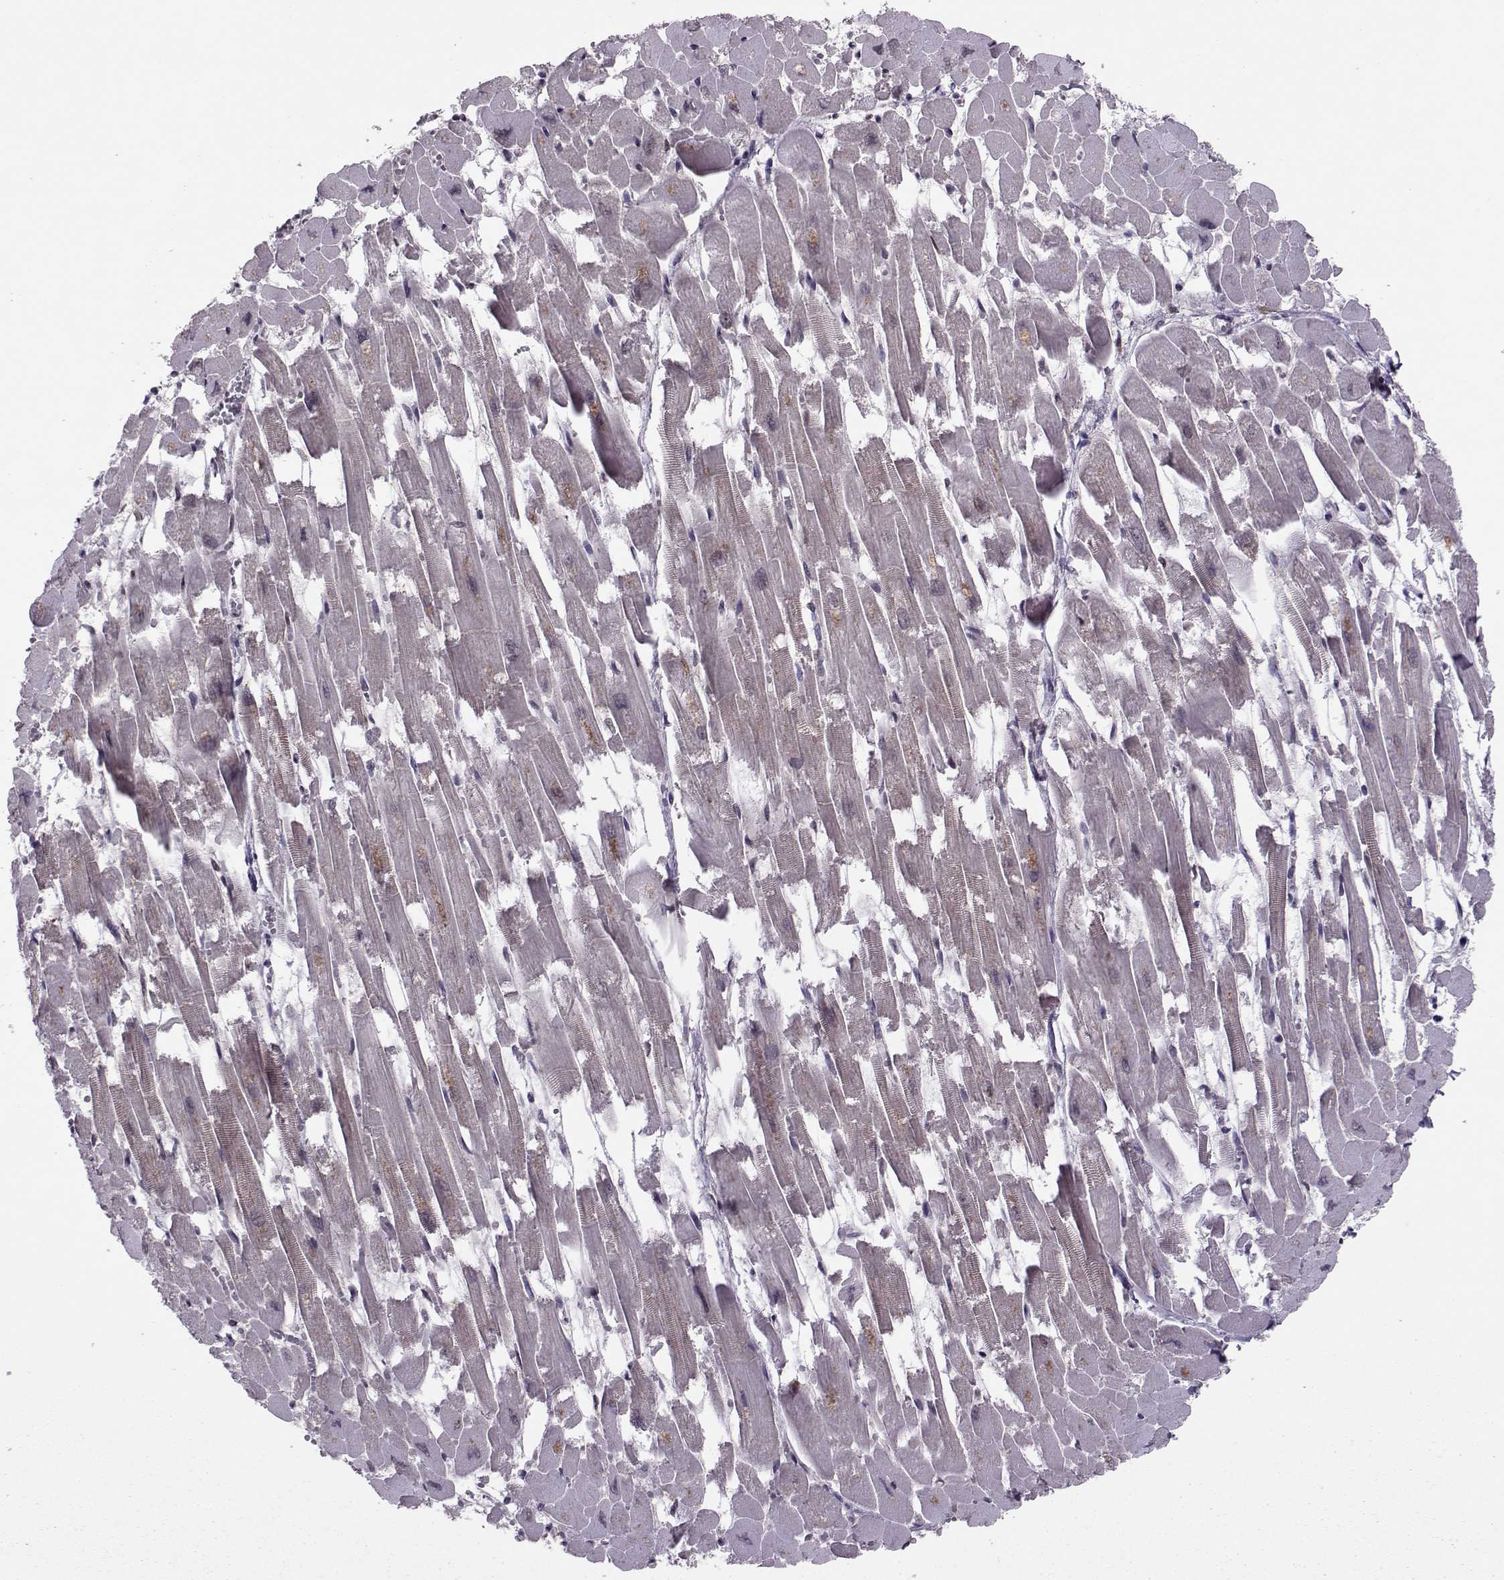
{"staining": {"intensity": "strong", "quantity": "<25%", "location": "nuclear"}, "tissue": "heart muscle", "cell_type": "Cardiomyocytes", "image_type": "normal", "snomed": [{"axis": "morphology", "description": "Normal tissue, NOS"}, {"axis": "topography", "description": "Heart"}], "caption": "This image exhibits benign heart muscle stained with IHC to label a protein in brown. The nuclear of cardiomyocytes show strong positivity for the protein. Nuclei are counter-stained blue.", "gene": "CDK4", "patient": {"sex": "female", "age": 52}}